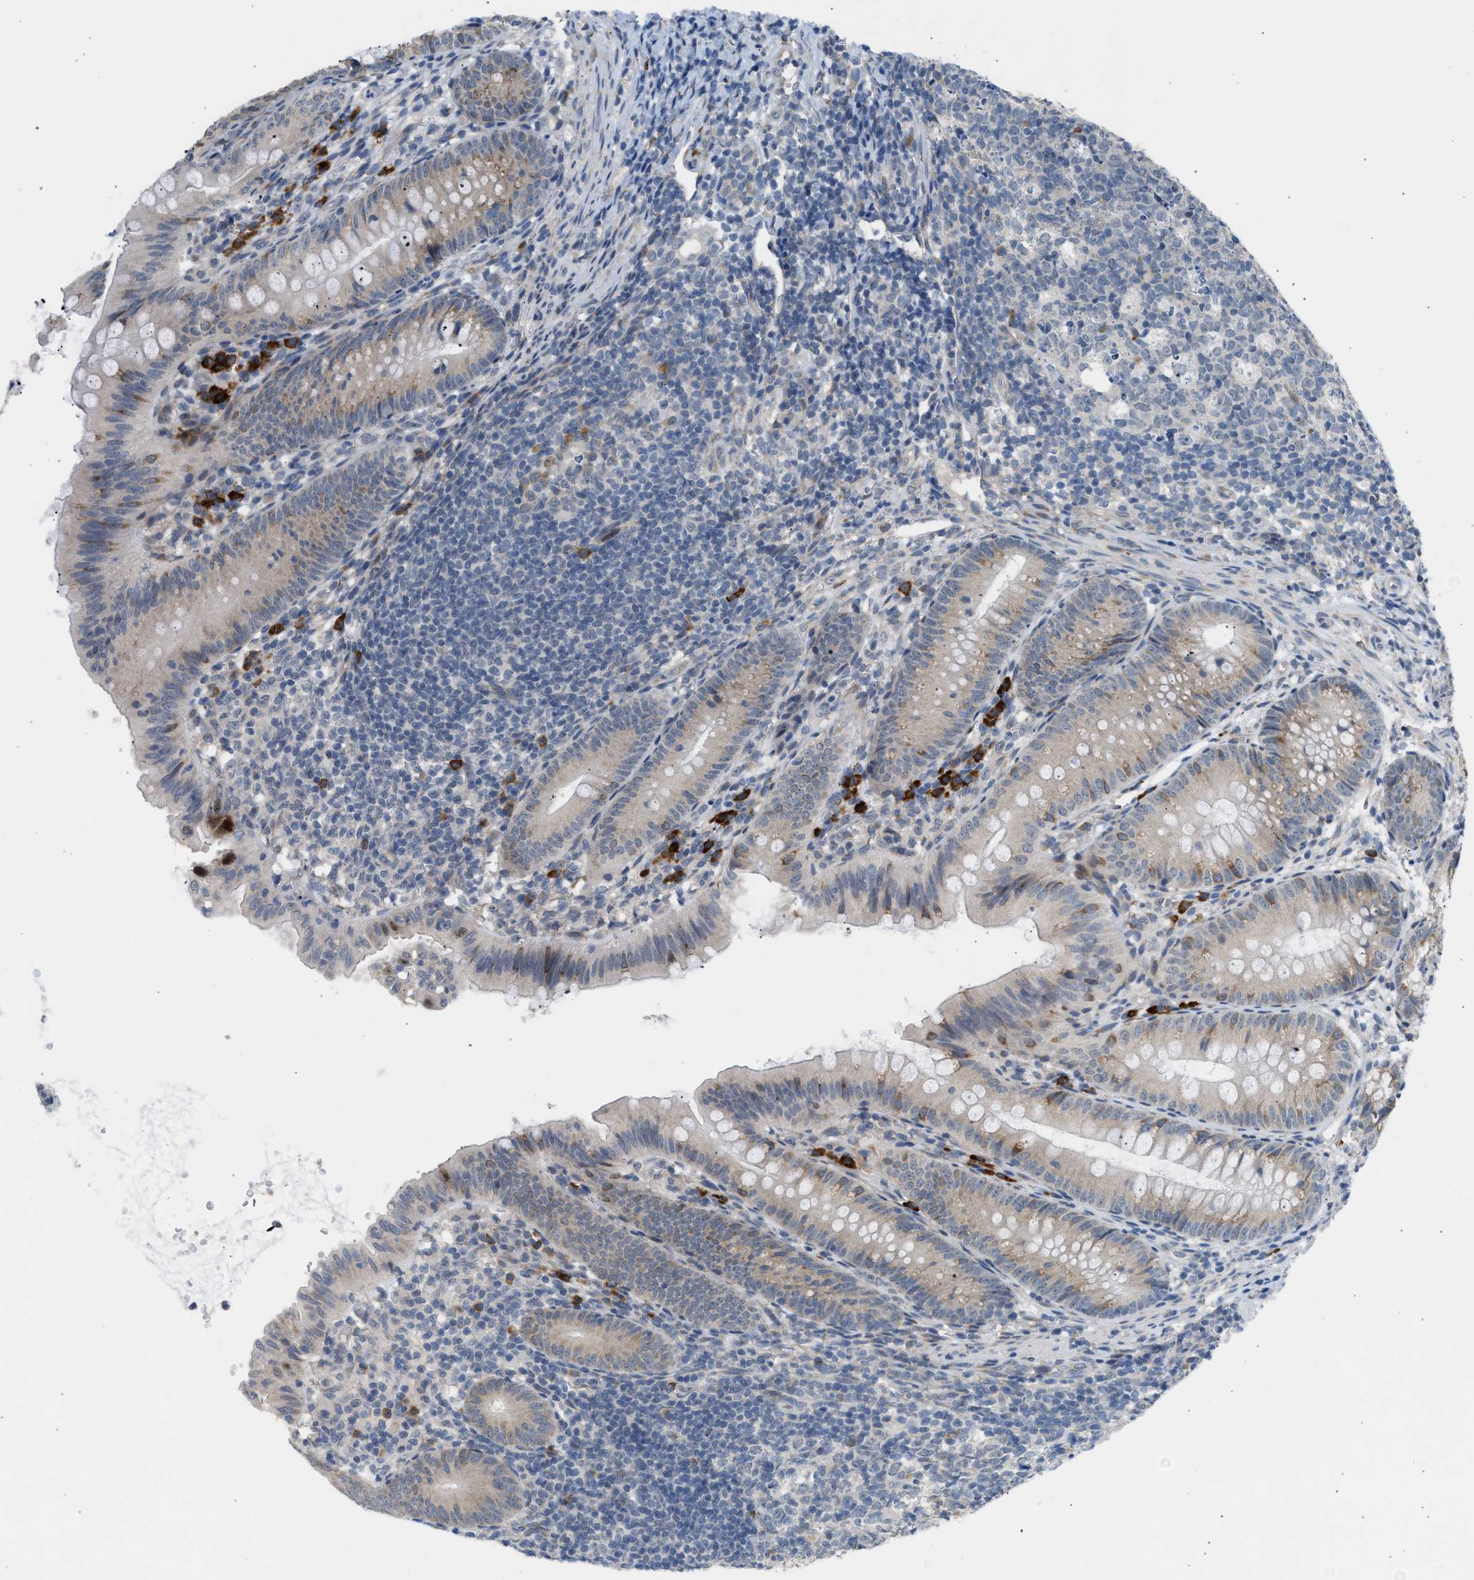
{"staining": {"intensity": "weak", "quantity": "25%-75%", "location": "cytoplasmic/membranous"}, "tissue": "appendix", "cell_type": "Glandular cells", "image_type": "normal", "snomed": [{"axis": "morphology", "description": "Normal tissue, NOS"}, {"axis": "topography", "description": "Appendix"}], "caption": "Brown immunohistochemical staining in normal human appendix demonstrates weak cytoplasmic/membranous expression in approximately 25%-75% of glandular cells.", "gene": "KCNC2", "patient": {"sex": "male", "age": 1}}